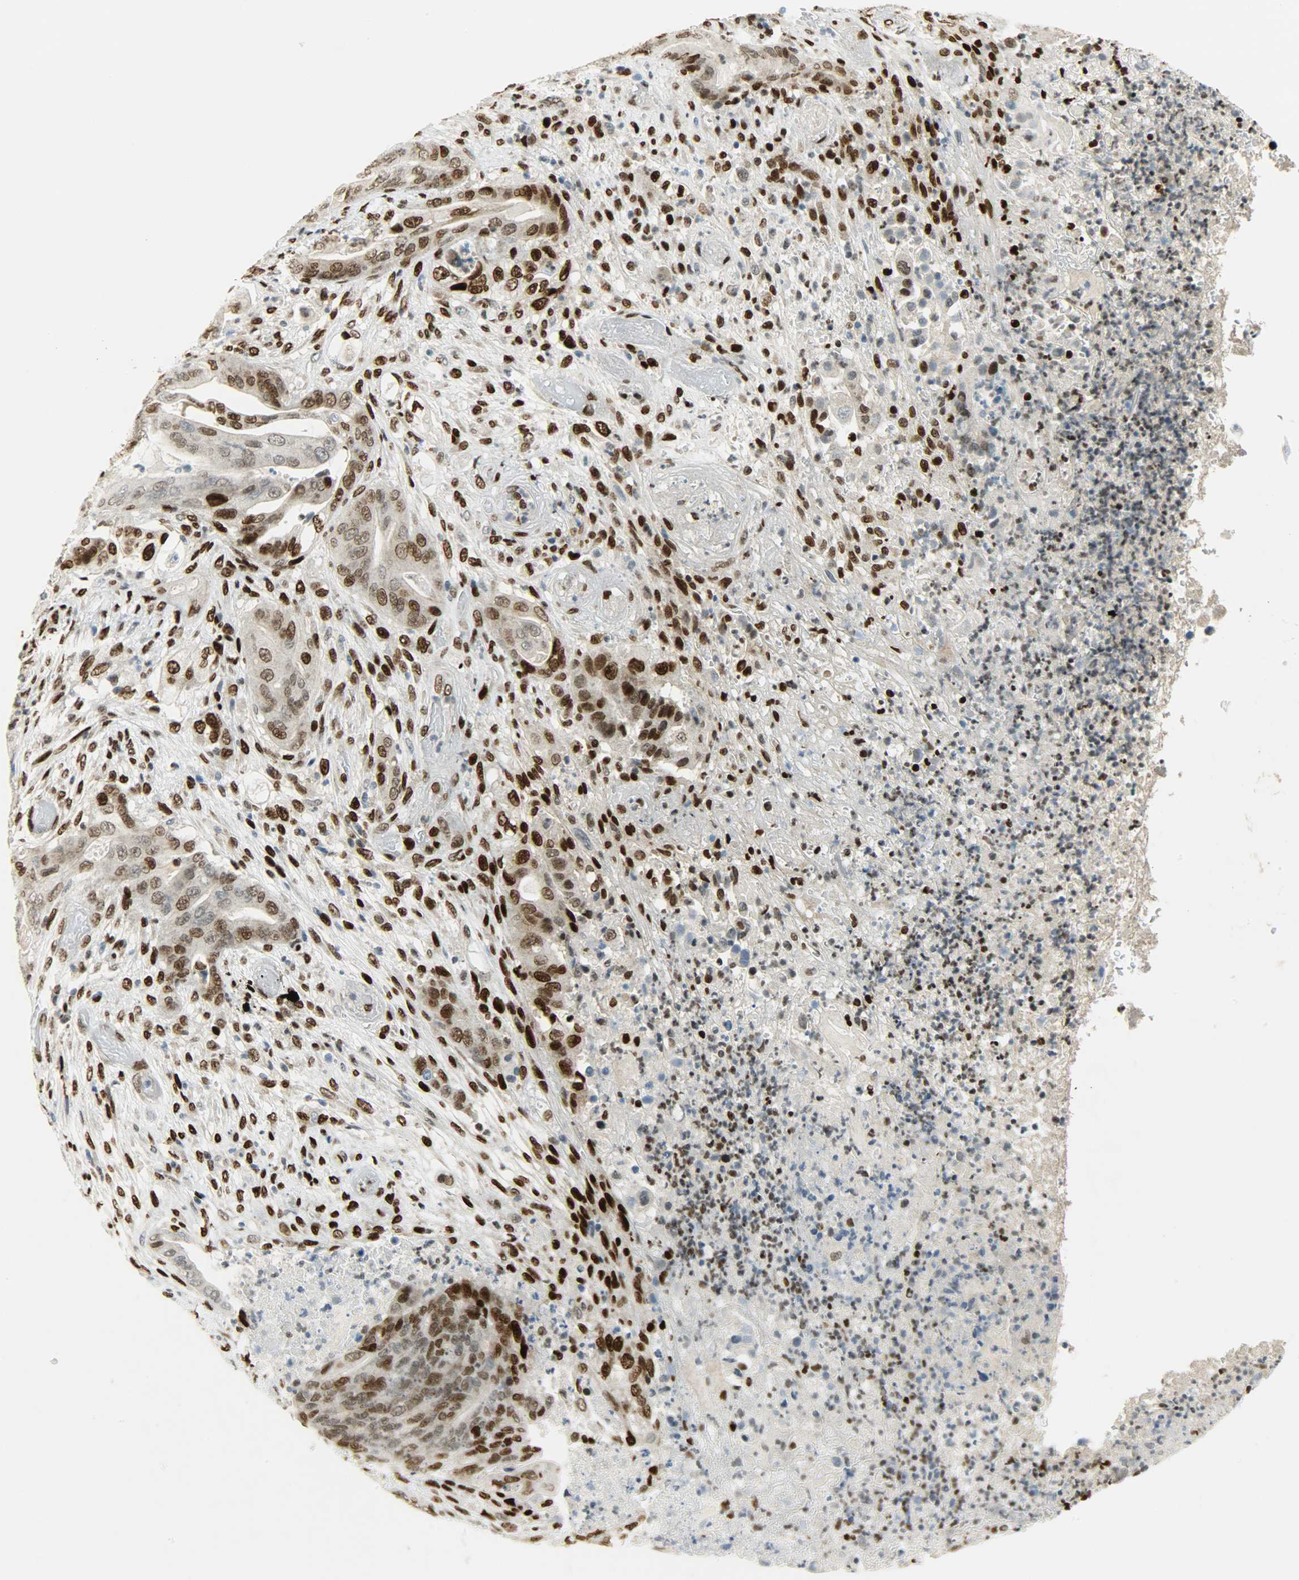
{"staining": {"intensity": "weak", "quantity": "<25%", "location": "nuclear"}, "tissue": "stomach cancer", "cell_type": "Tumor cells", "image_type": "cancer", "snomed": [{"axis": "morphology", "description": "Adenocarcinoma, NOS"}, {"axis": "topography", "description": "Stomach"}], "caption": "The immunohistochemistry photomicrograph has no significant expression in tumor cells of stomach cancer (adenocarcinoma) tissue.", "gene": "JUNB", "patient": {"sex": "female", "age": 73}}